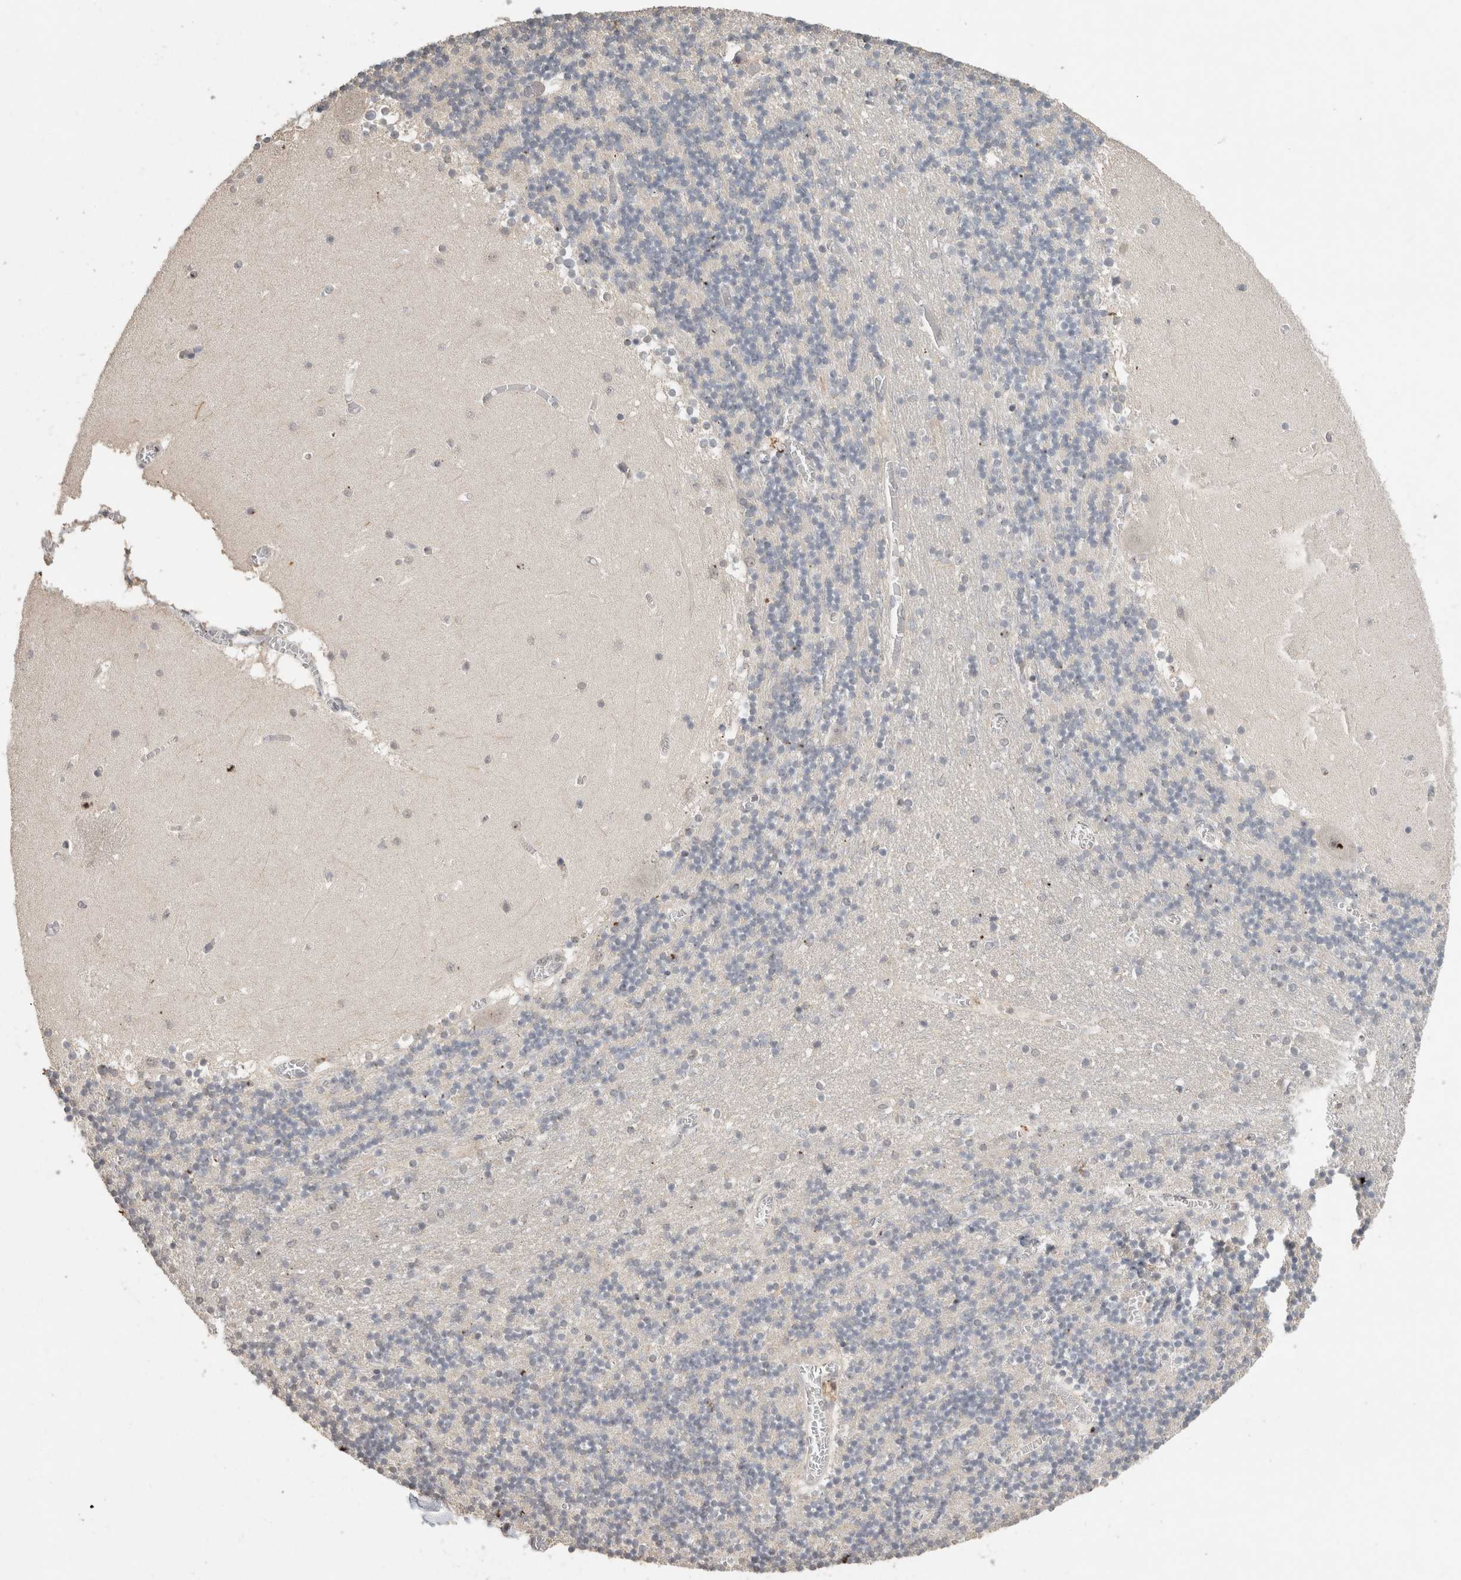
{"staining": {"intensity": "negative", "quantity": "none", "location": "none"}, "tissue": "cerebellum", "cell_type": "Cells in granular layer", "image_type": "normal", "snomed": [{"axis": "morphology", "description": "Normal tissue, NOS"}, {"axis": "topography", "description": "Cerebellum"}], "caption": "Immunohistochemistry image of benign cerebellum: human cerebellum stained with DAB (3,3'-diaminobenzidine) exhibits no significant protein positivity in cells in granular layer.", "gene": "TRAT1", "patient": {"sex": "female", "age": 28}}